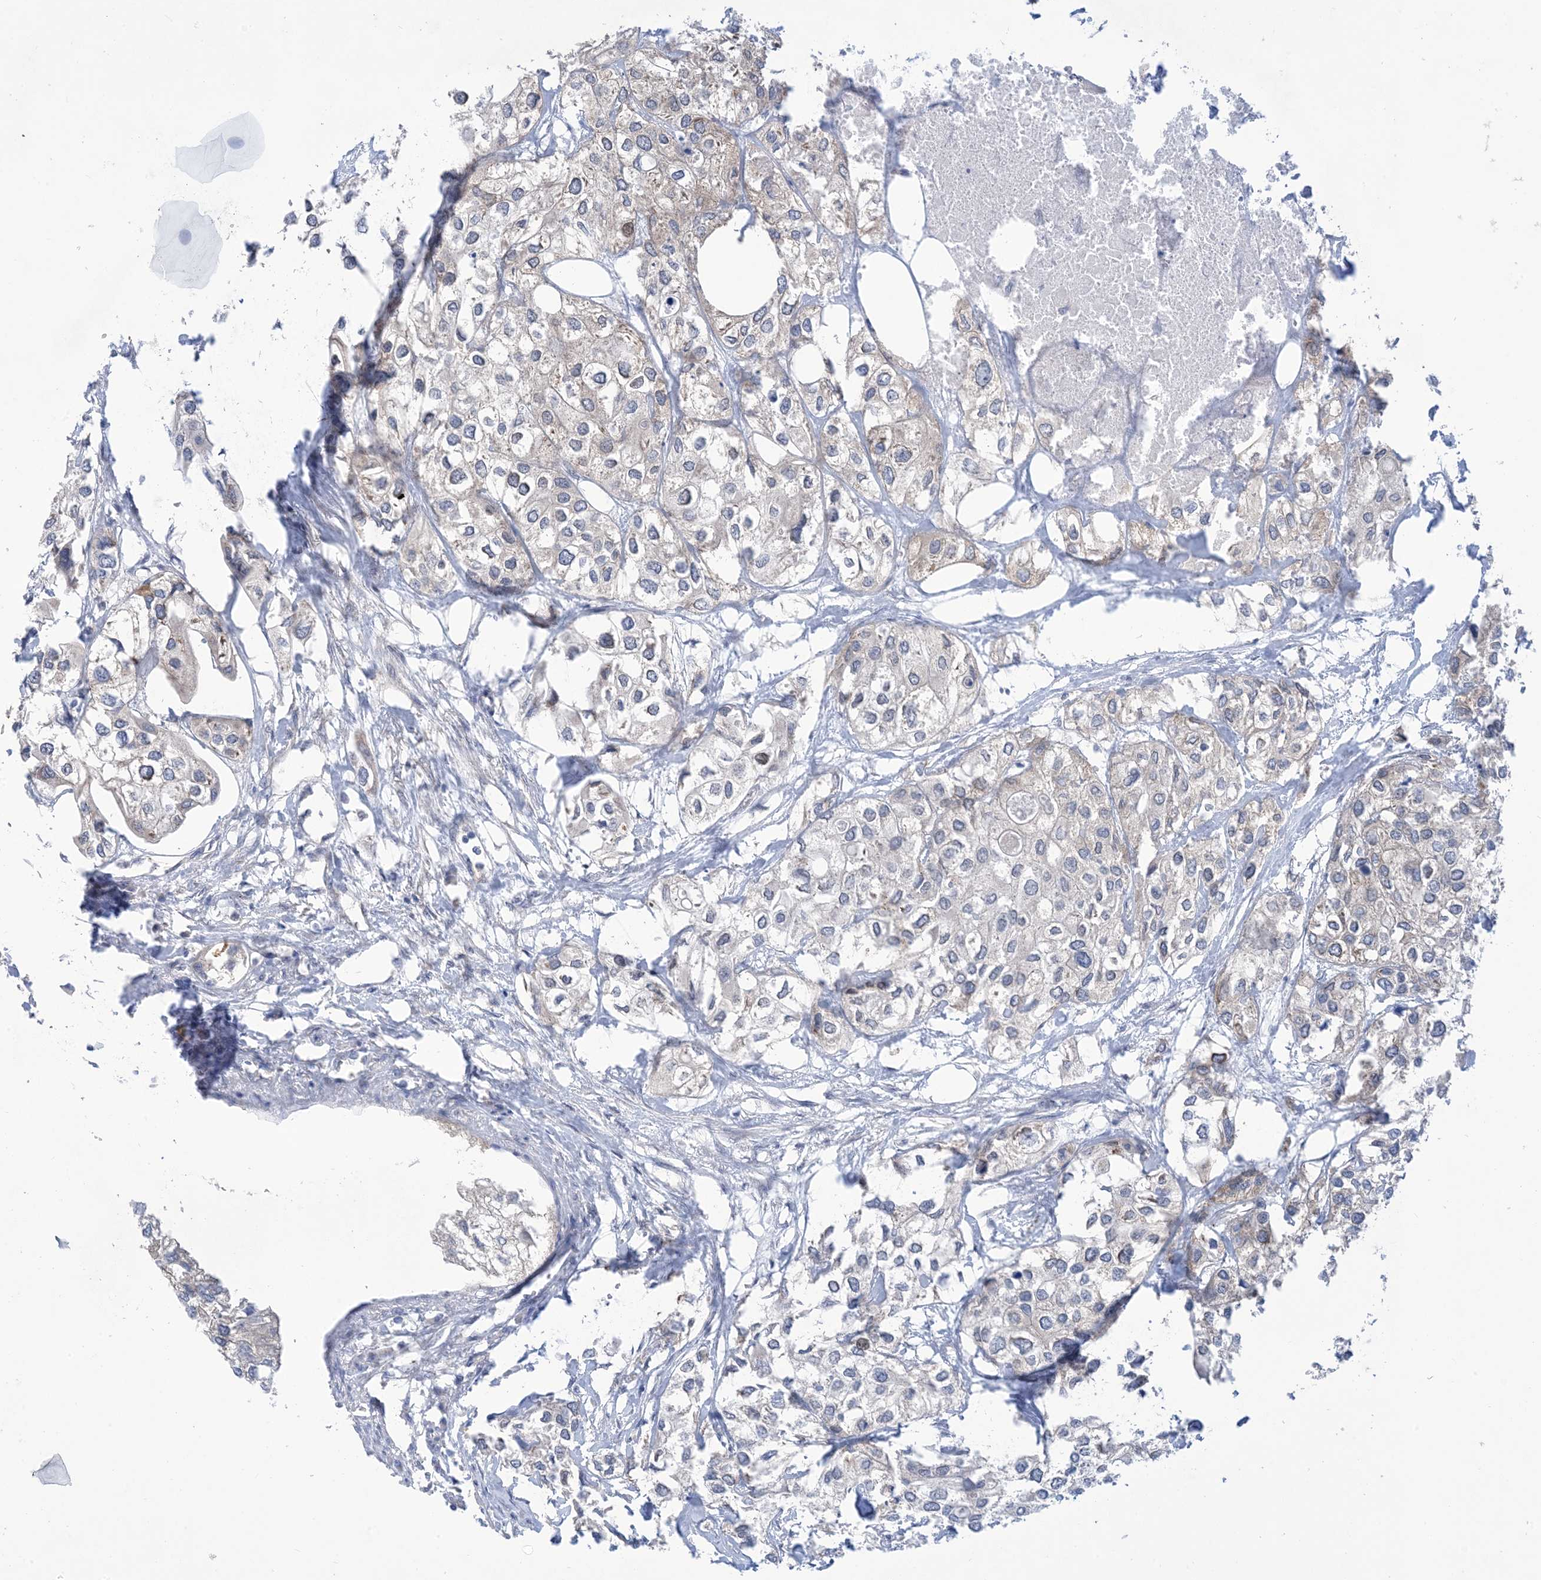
{"staining": {"intensity": "negative", "quantity": "none", "location": "none"}, "tissue": "urothelial cancer", "cell_type": "Tumor cells", "image_type": "cancer", "snomed": [{"axis": "morphology", "description": "Urothelial carcinoma, High grade"}, {"axis": "topography", "description": "Urinary bladder"}], "caption": "Human urothelial cancer stained for a protein using IHC shows no expression in tumor cells.", "gene": "EHBP1", "patient": {"sex": "male", "age": 64}}